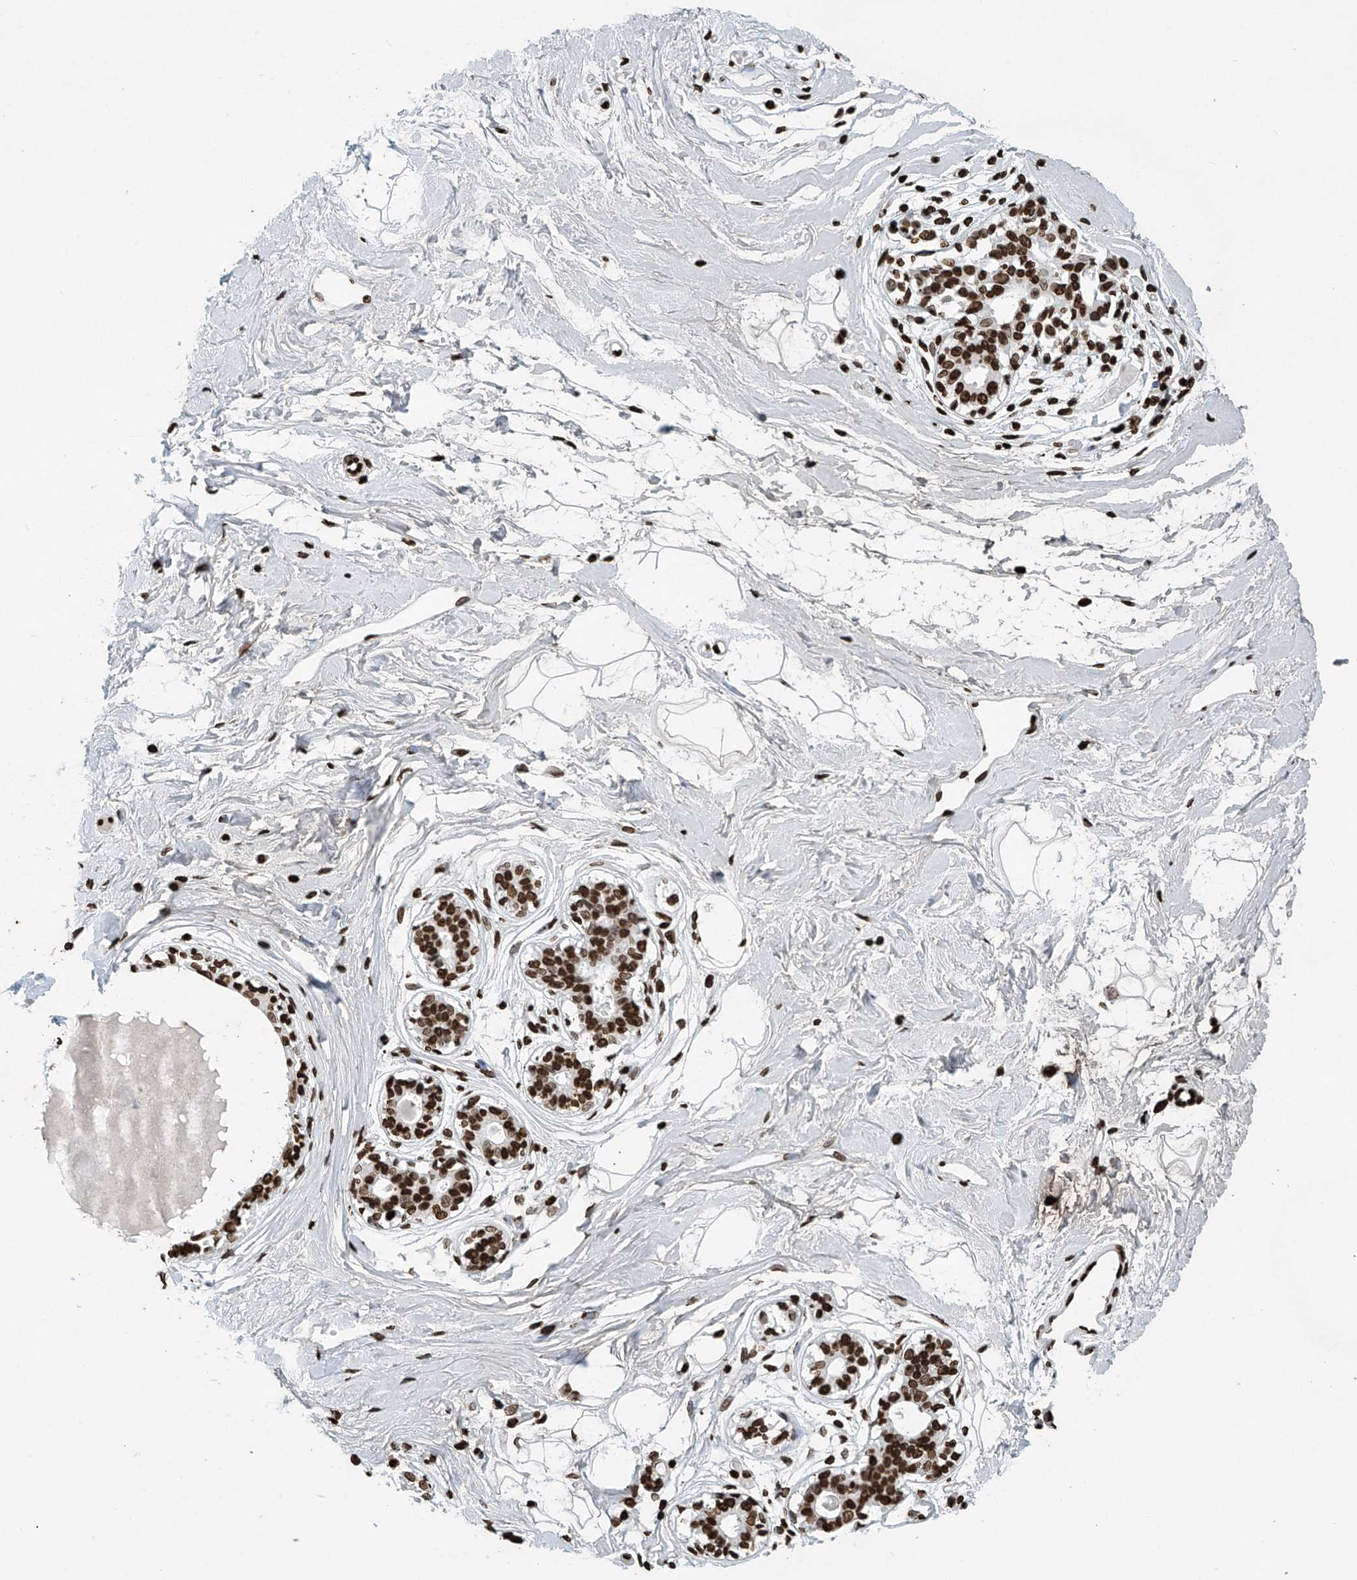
{"staining": {"intensity": "moderate", "quantity": ">75%", "location": "nuclear"}, "tissue": "breast", "cell_type": "Adipocytes", "image_type": "normal", "snomed": [{"axis": "morphology", "description": "Normal tissue, NOS"}, {"axis": "topography", "description": "Breast"}], "caption": "This histopathology image shows immunohistochemistry staining of normal human breast, with medium moderate nuclear expression in about >75% of adipocytes.", "gene": "H3", "patient": {"sex": "female", "age": 45}}